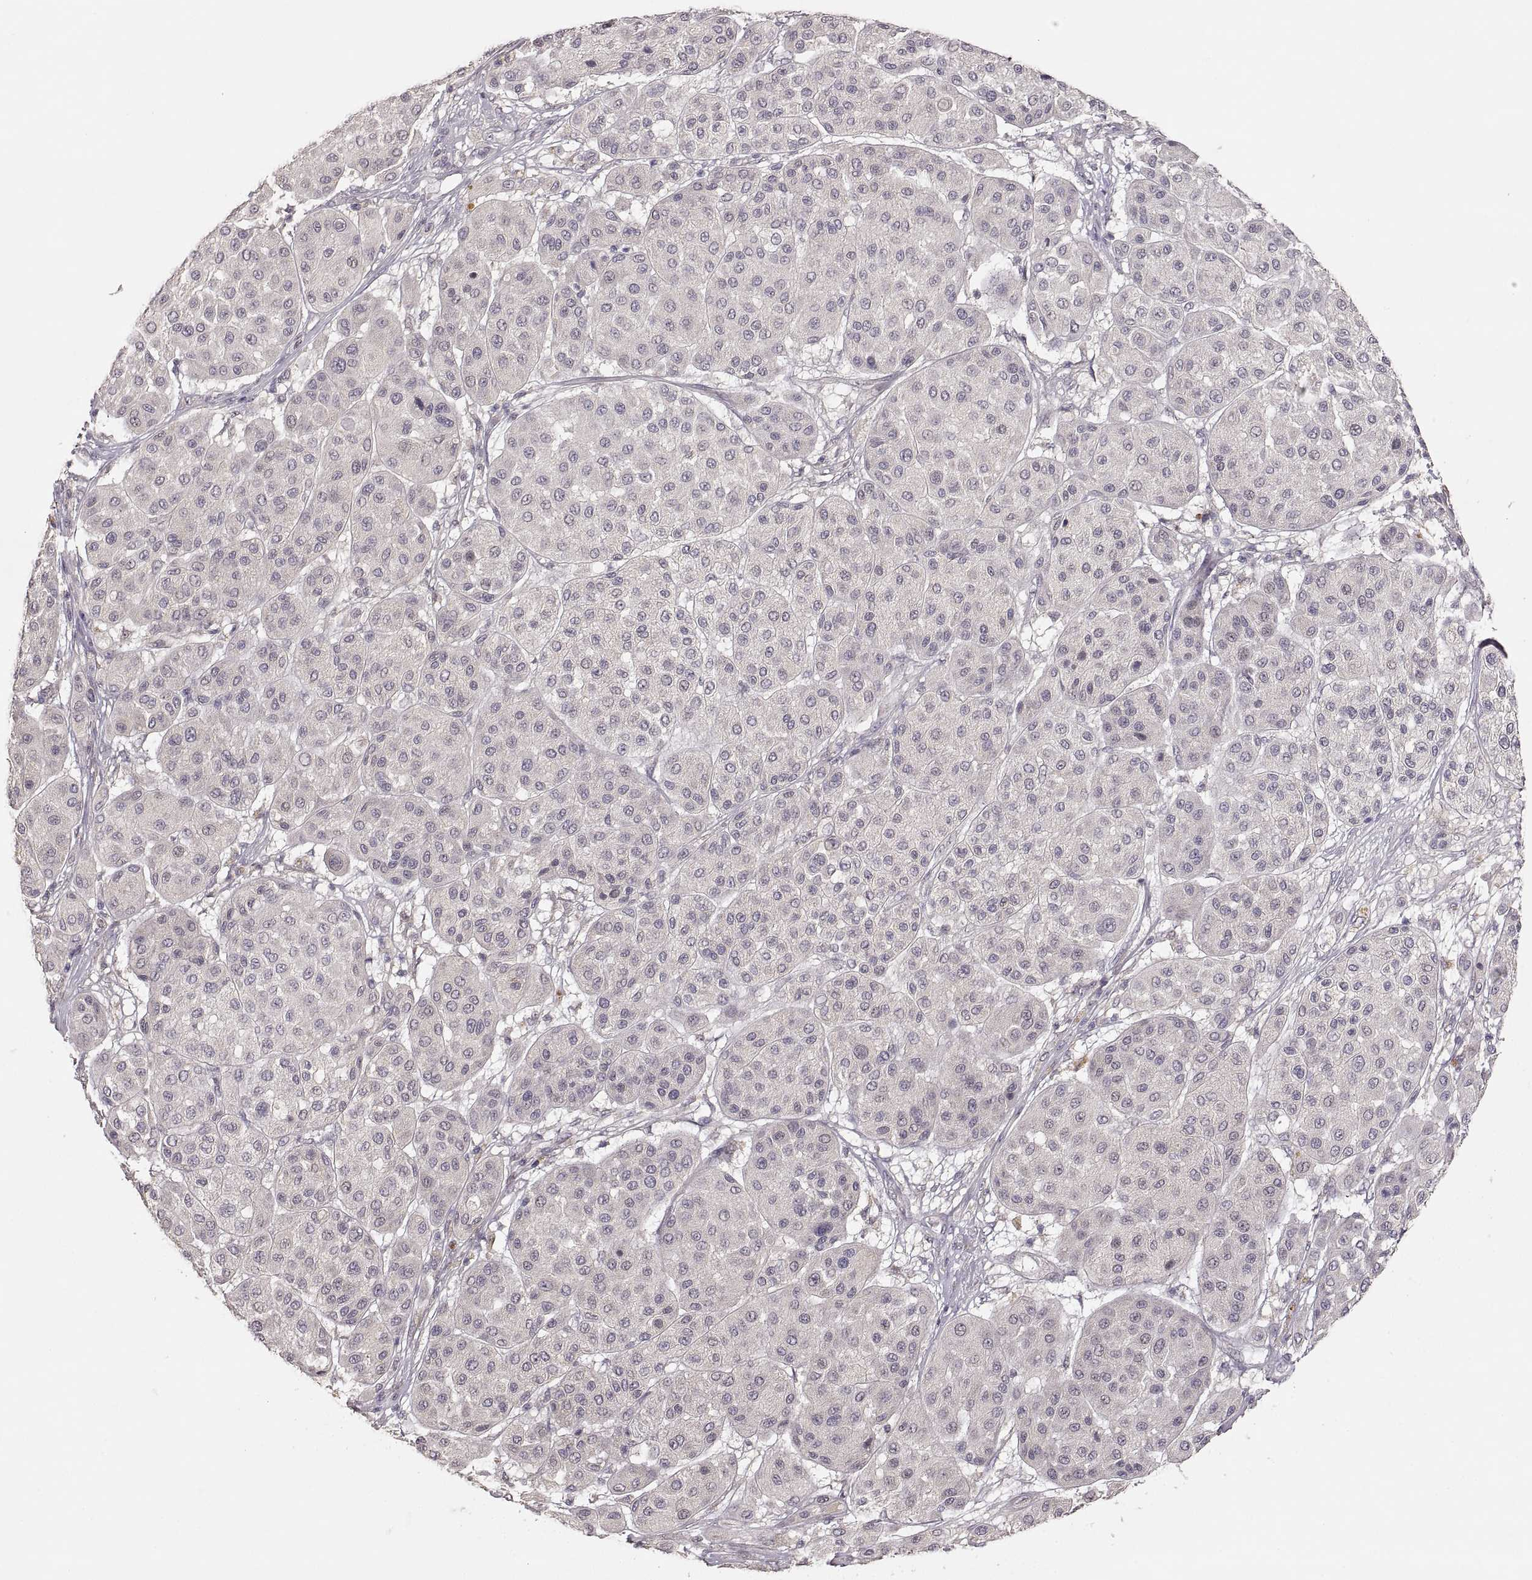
{"staining": {"intensity": "negative", "quantity": "none", "location": "none"}, "tissue": "melanoma", "cell_type": "Tumor cells", "image_type": "cancer", "snomed": [{"axis": "morphology", "description": "Malignant melanoma, Metastatic site"}, {"axis": "topography", "description": "Smooth muscle"}], "caption": "An image of human malignant melanoma (metastatic site) is negative for staining in tumor cells.", "gene": "LAMC2", "patient": {"sex": "male", "age": 41}}